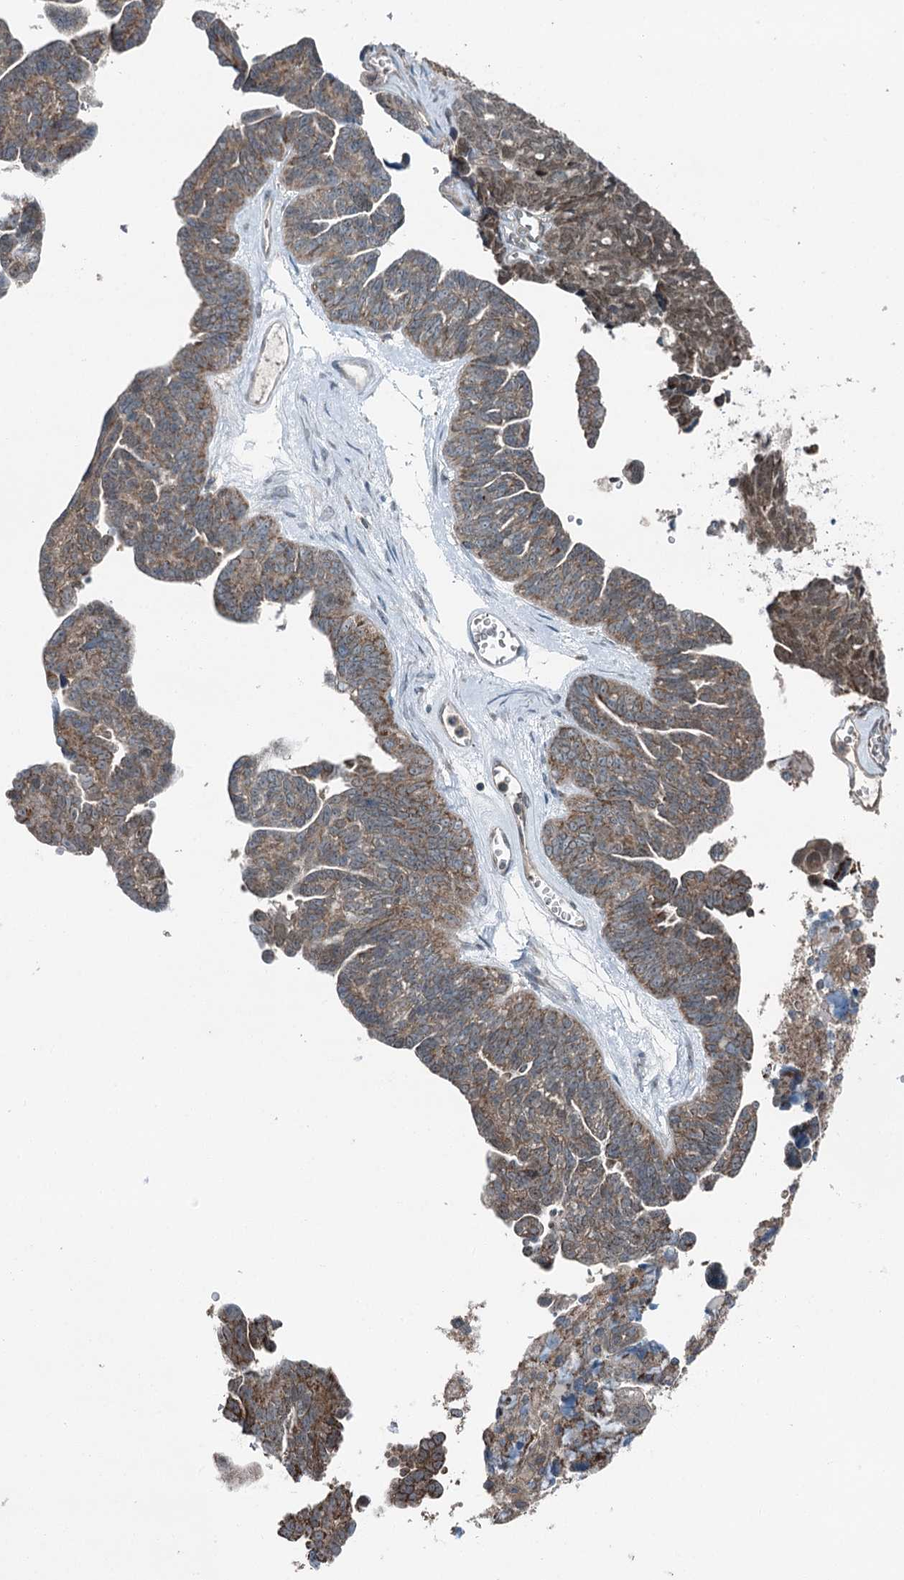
{"staining": {"intensity": "weak", "quantity": ">75%", "location": "cytoplasmic/membranous,nuclear"}, "tissue": "ovarian cancer", "cell_type": "Tumor cells", "image_type": "cancer", "snomed": [{"axis": "morphology", "description": "Cystadenocarcinoma, serous, NOS"}, {"axis": "topography", "description": "Ovary"}], "caption": "Protein staining demonstrates weak cytoplasmic/membranous and nuclear staining in approximately >75% of tumor cells in serous cystadenocarcinoma (ovarian).", "gene": "SKIC3", "patient": {"sex": "female", "age": 79}}